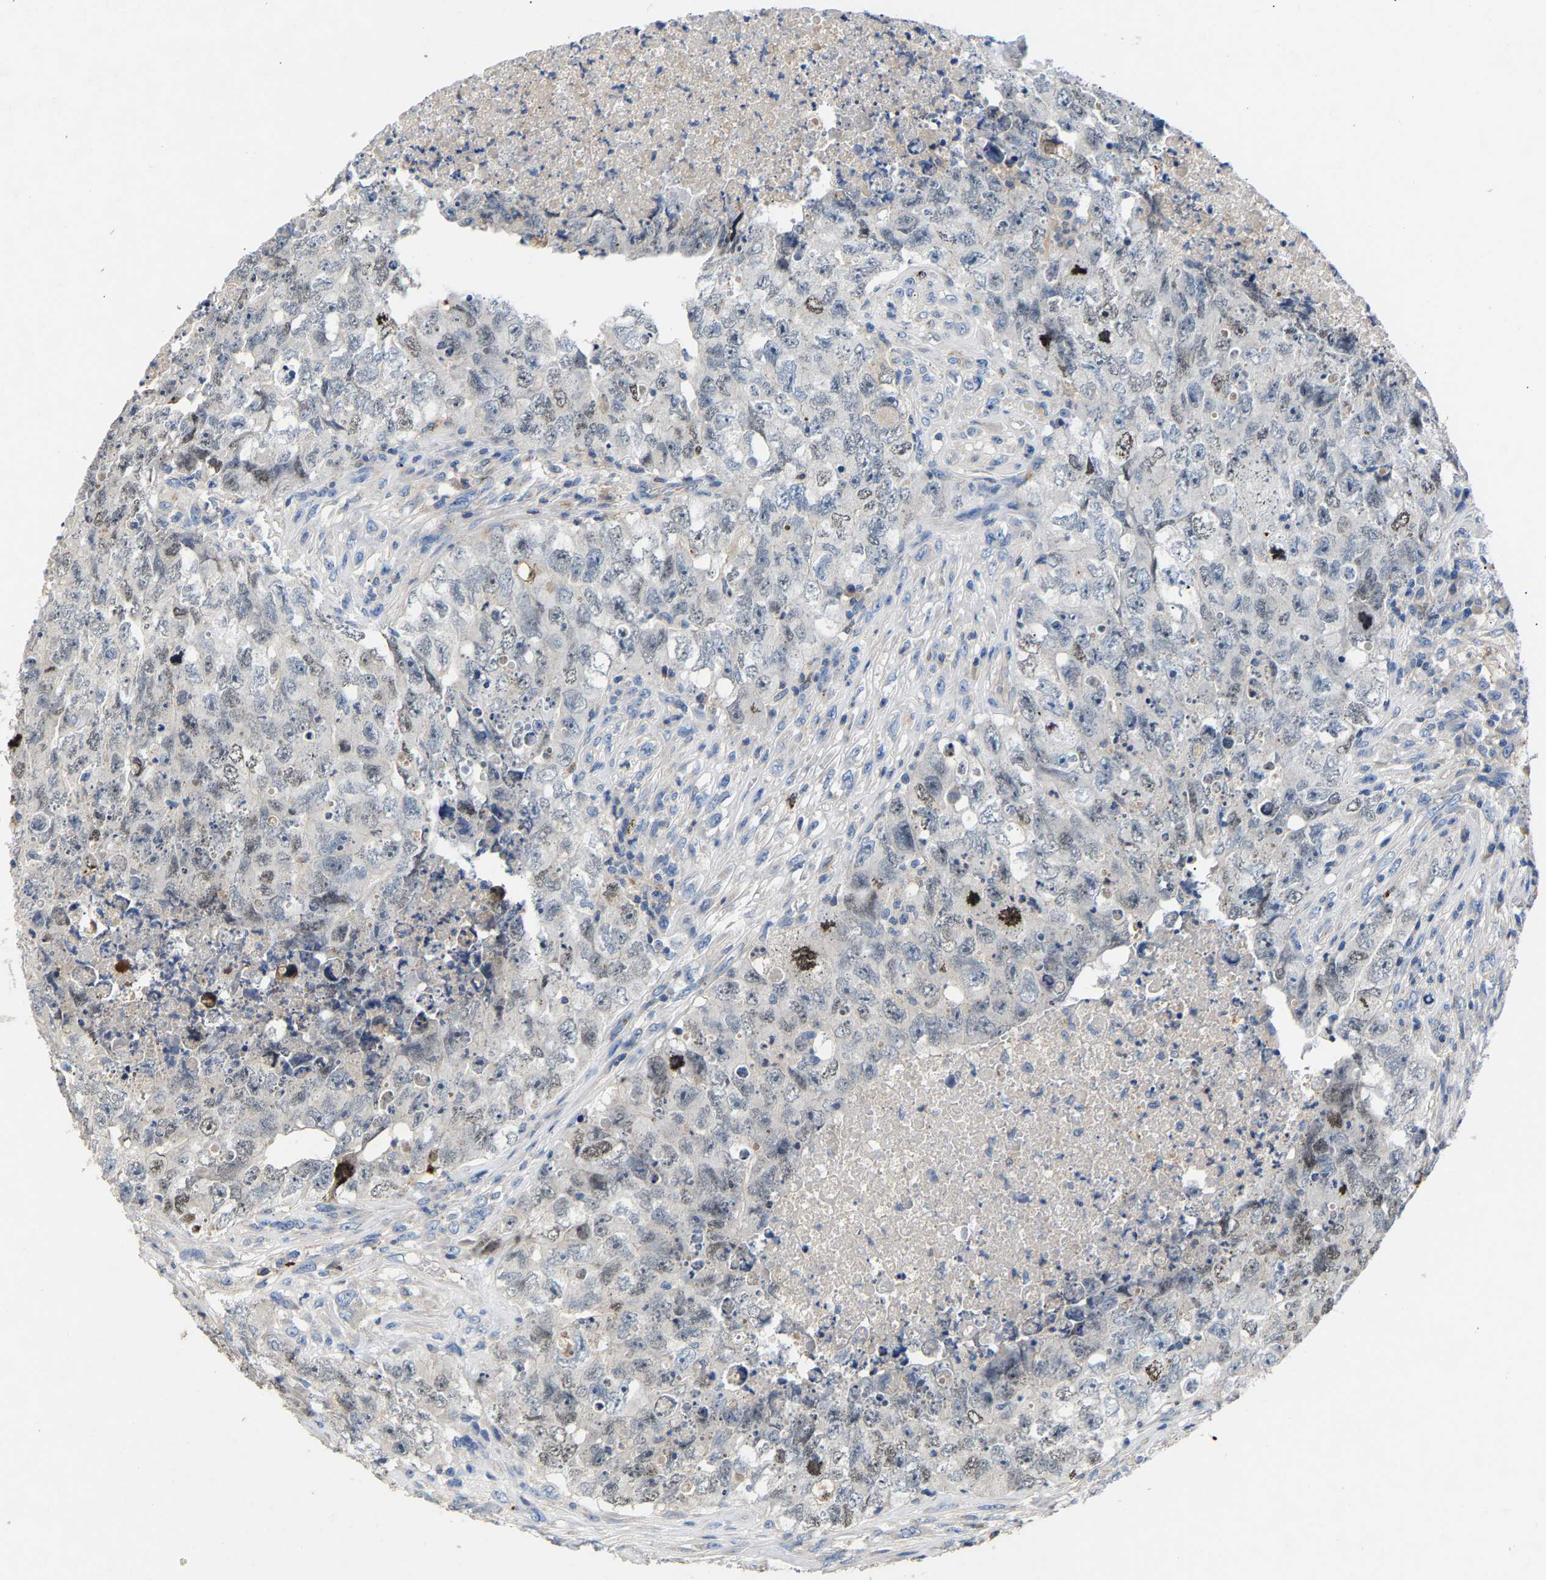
{"staining": {"intensity": "negative", "quantity": "none", "location": "none"}, "tissue": "testis cancer", "cell_type": "Tumor cells", "image_type": "cancer", "snomed": [{"axis": "morphology", "description": "Carcinoma, Embryonal, NOS"}, {"axis": "topography", "description": "Testis"}], "caption": "Immunohistochemical staining of human testis cancer demonstrates no significant staining in tumor cells. (DAB (3,3'-diaminobenzidine) immunohistochemistry (IHC) visualized using brightfield microscopy, high magnification).", "gene": "CCDC171", "patient": {"sex": "male", "age": 32}}